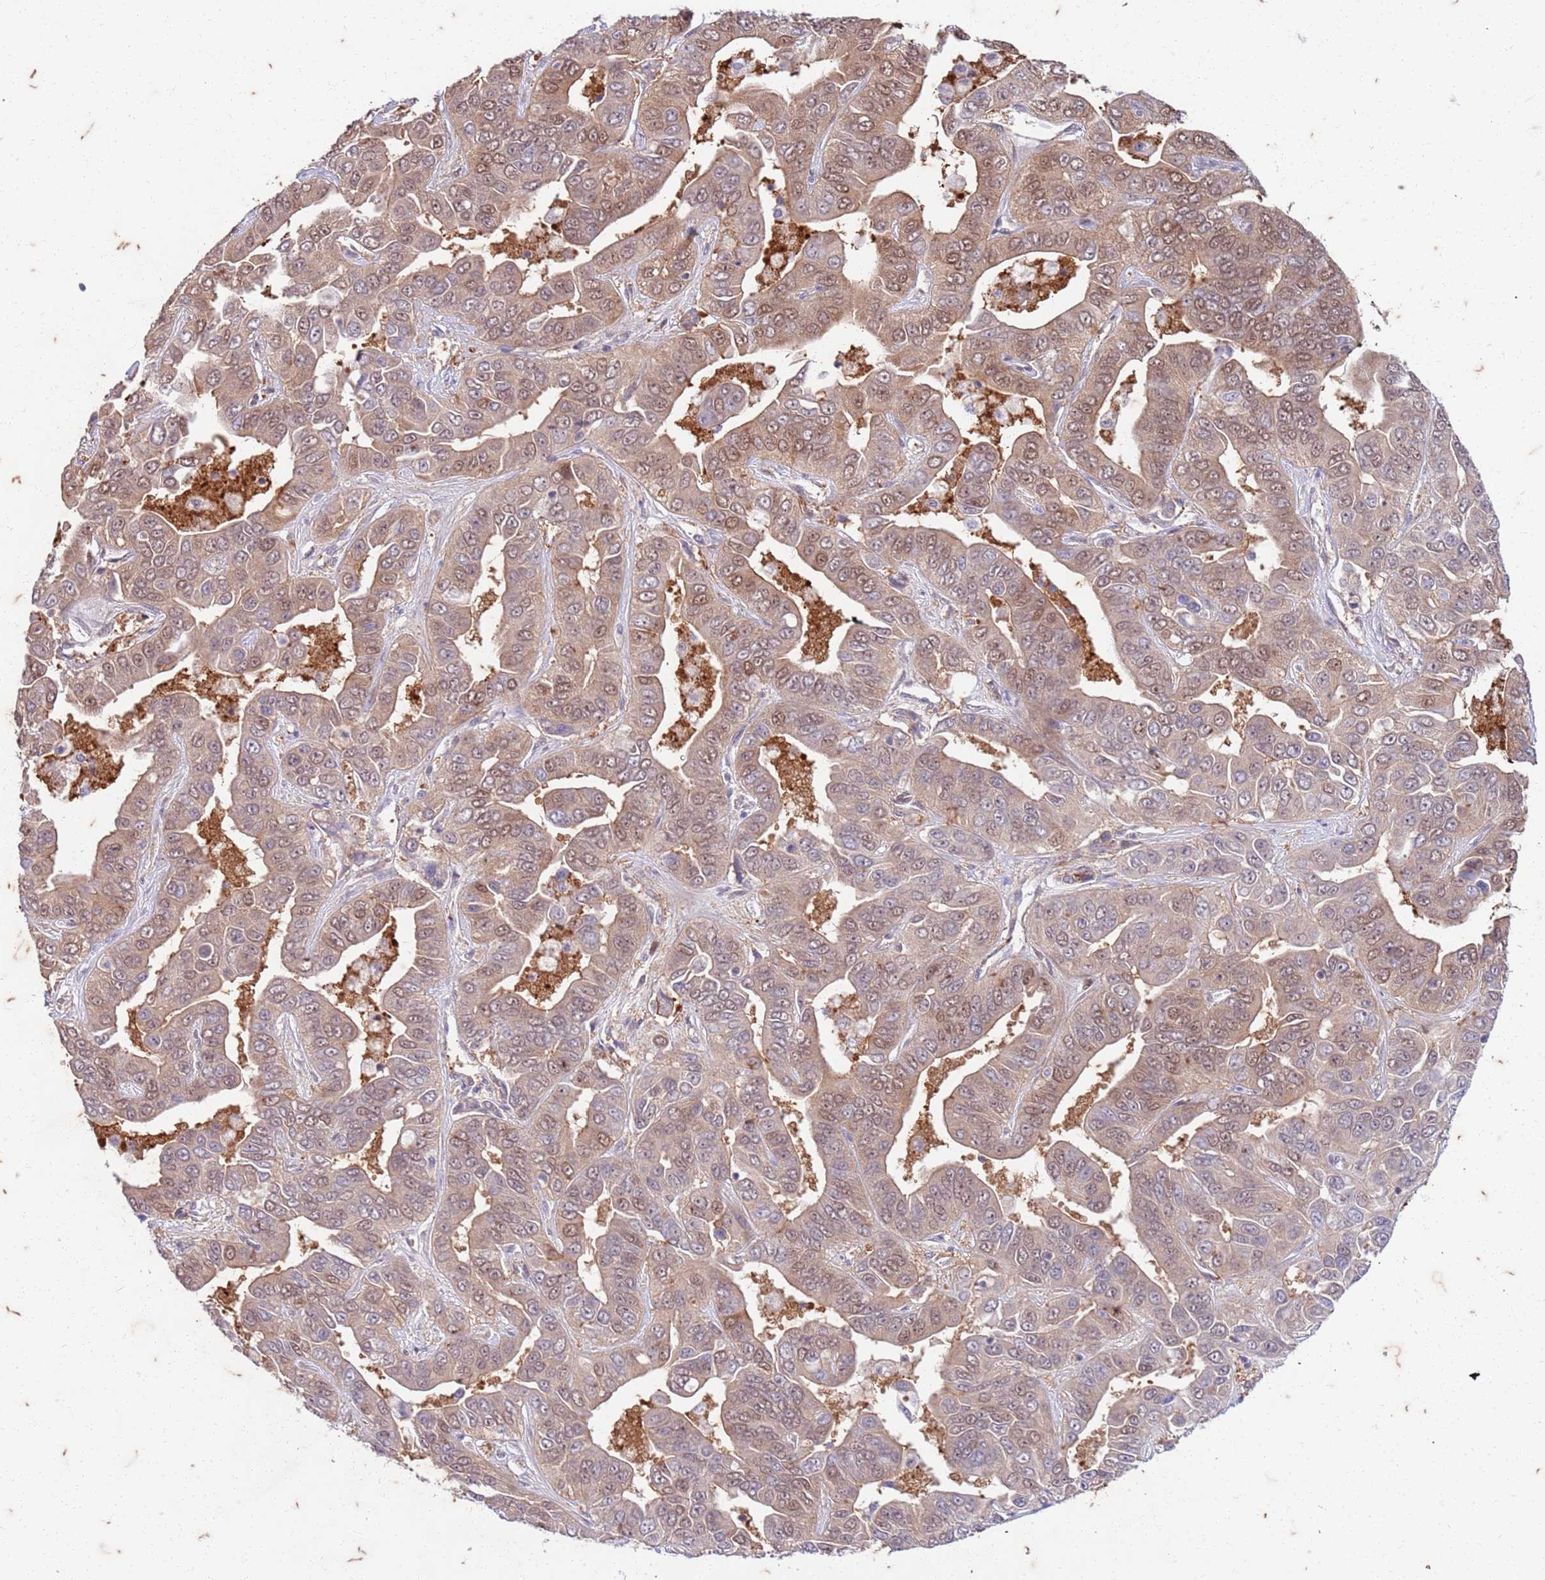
{"staining": {"intensity": "weak", "quantity": ">75%", "location": "cytoplasmic/membranous,nuclear"}, "tissue": "liver cancer", "cell_type": "Tumor cells", "image_type": "cancer", "snomed": [{"axis": "morphology", "description": "Cholangiocarcinoma"}, {"axis": "topography", "description": "Liver"}], "caption": "Brown immunohistochemical staining in human liver cancer reveals weak cytoplasmic/membranous and nuclear staining in approximately >75% of tumor cells.", "gene": "RAPGEF3", "patient": {"sex": "female", "age": 52}}